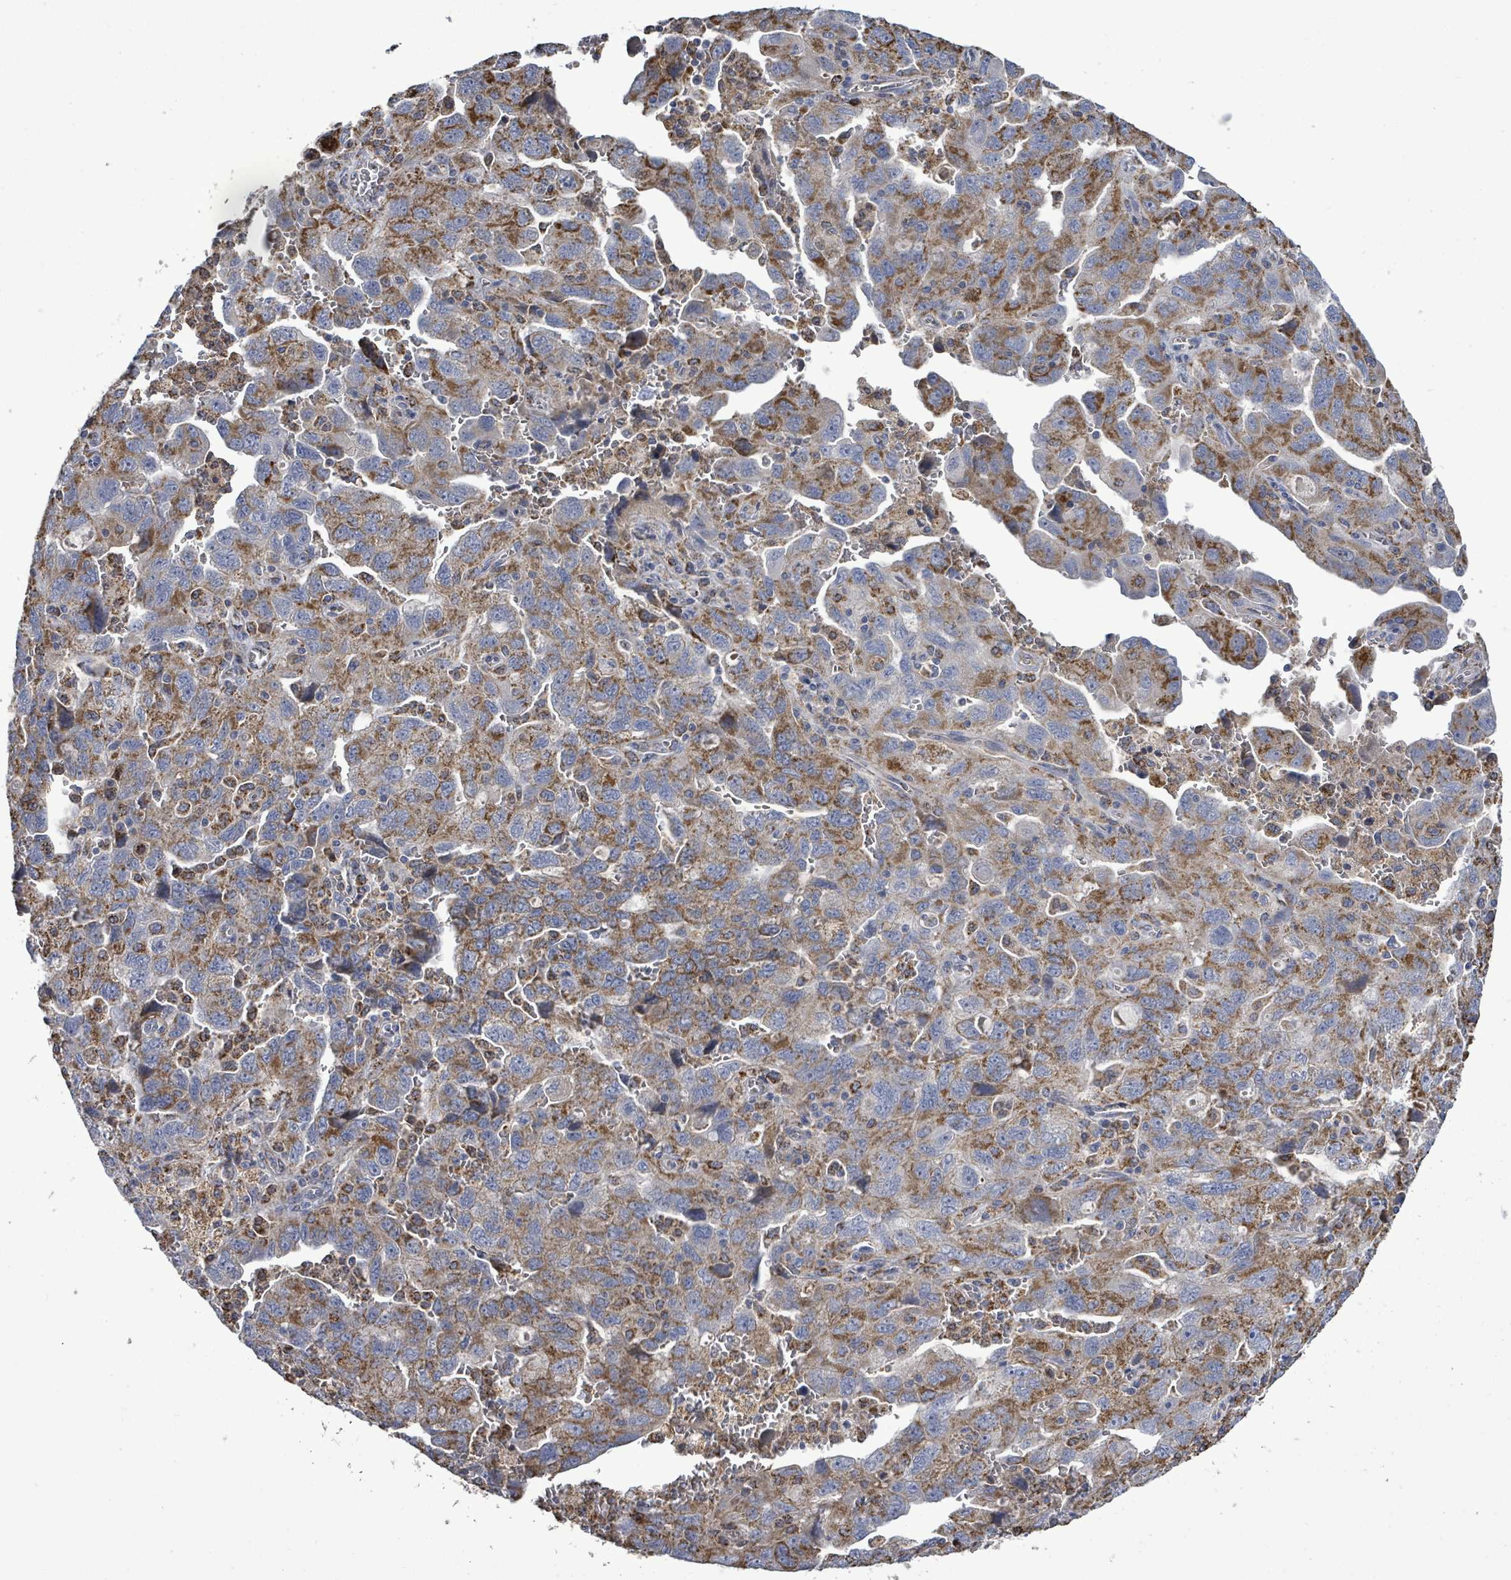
{"staining": {"intensity": "moderate", "quantity": ">75%", "location": "cytoplasmic/membranous"}, "tissue": "ovarian cancer", "cell_type": "Tumor cells", "image_type": "cancer", "snomed": [{"axis": "morphology", "description": "Carcinoma, NOS"}, {"axis": "morphology", "description": "Cystadenocarcinoma, serous, NOS"}, {"axis": "topography", "description": "Ovary"}], "caption": "This histopathology image demonstrates immunohistochemistry (IHC) staining of serous cystadenocarcinoma (ovarian), with medium moderate cytoplasmic/membranous positivity in approximately >75% of tumor cells.", "gene": "MTMR12", "patient": {"sex": "female", "age": 69}}